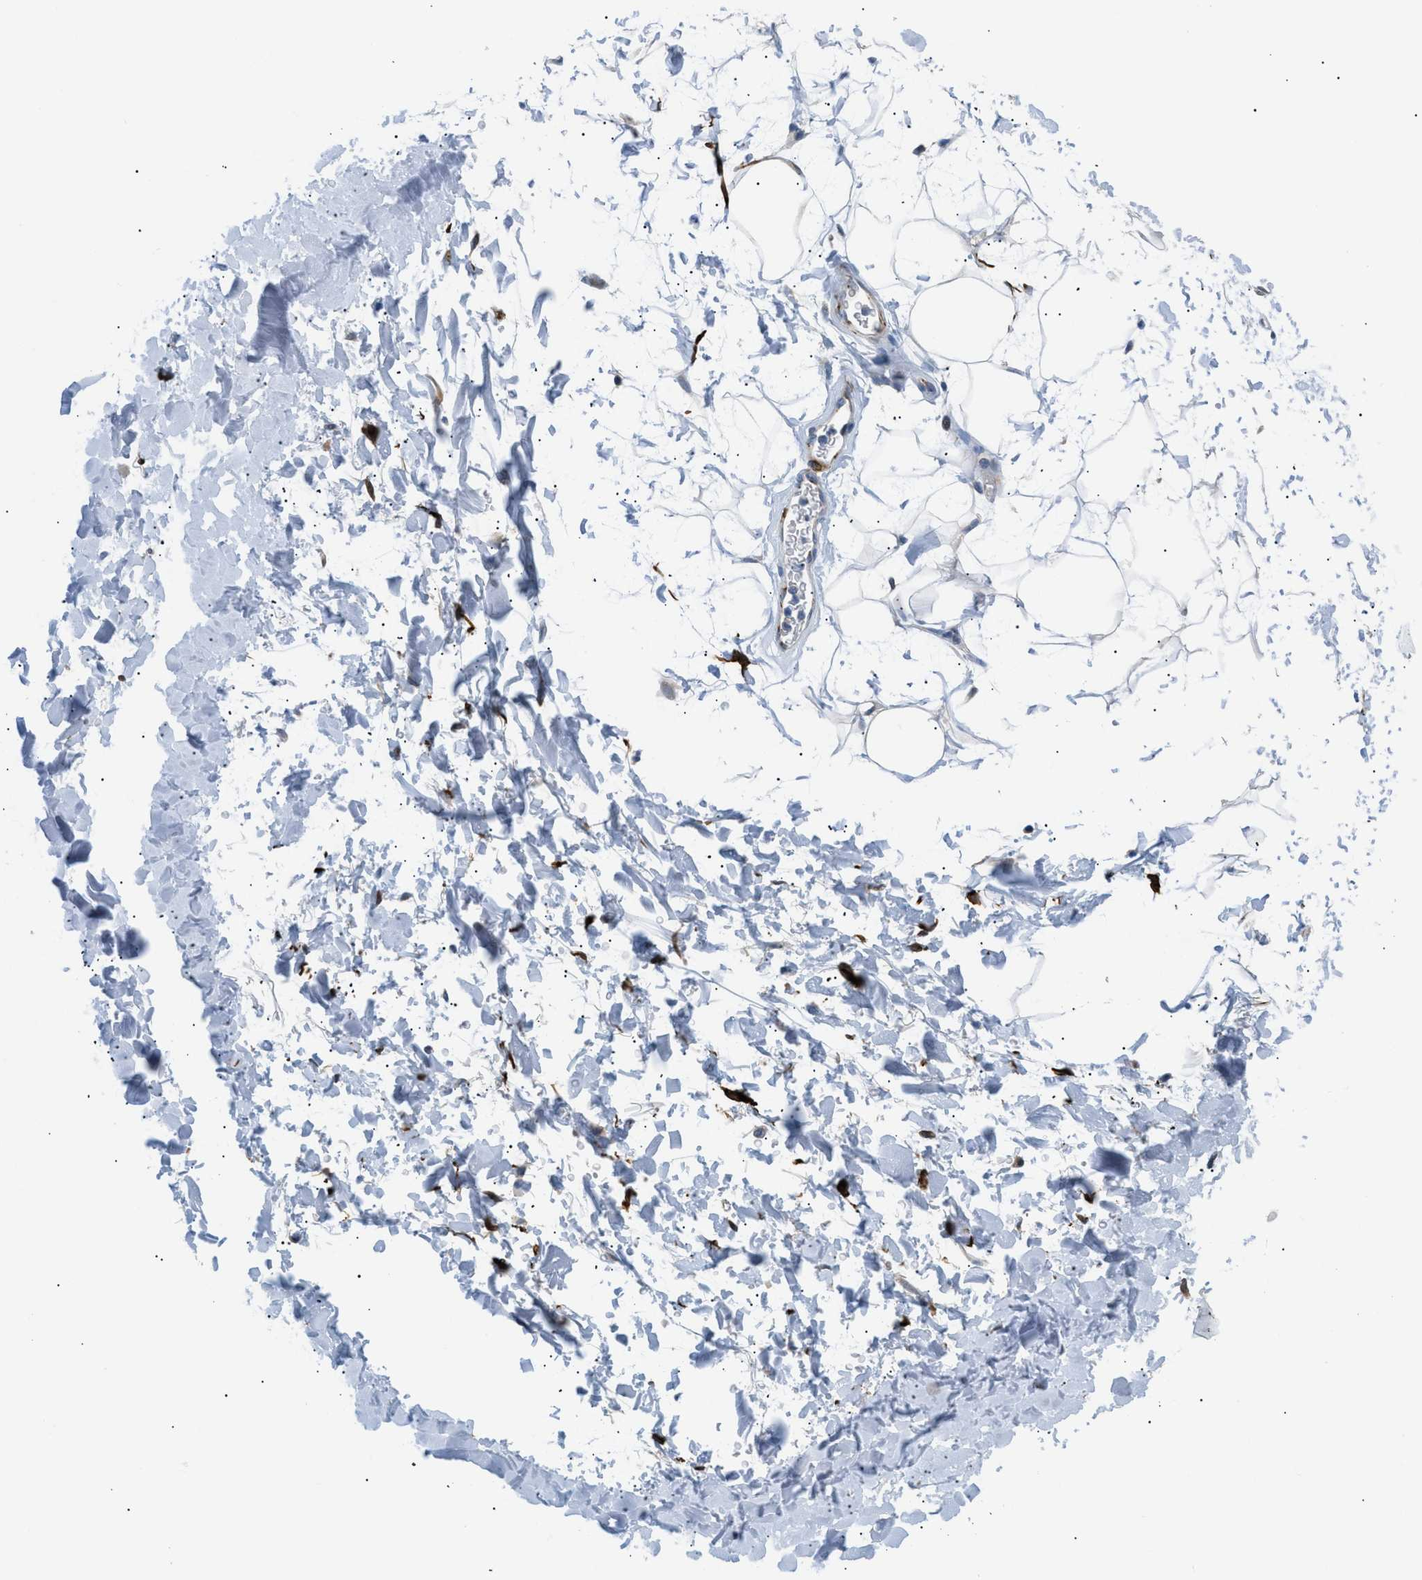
{"staining": {"intensity": "negative", "quantity": "none", "location": "none"}, "tissue": "adipose tissue", "cell_type": "Adipocytes", "image_type": "normal", "snomed": [{"axis": "morphology", "description": "Normal tissue, NOS"}, {"axis": "topography", "description": "Soft tissue"}], "caption": "IHC photomicrograph of unremarkable adipose tissue stained for a protein (brown), which displays no expression in adipocytes. (DAB (3,3'-diaminobenzidine) IHC visualized using brightfield microscopy, high magnification).", "gene": "ICA1", "patient": {"sex": "male", "age": 72}}